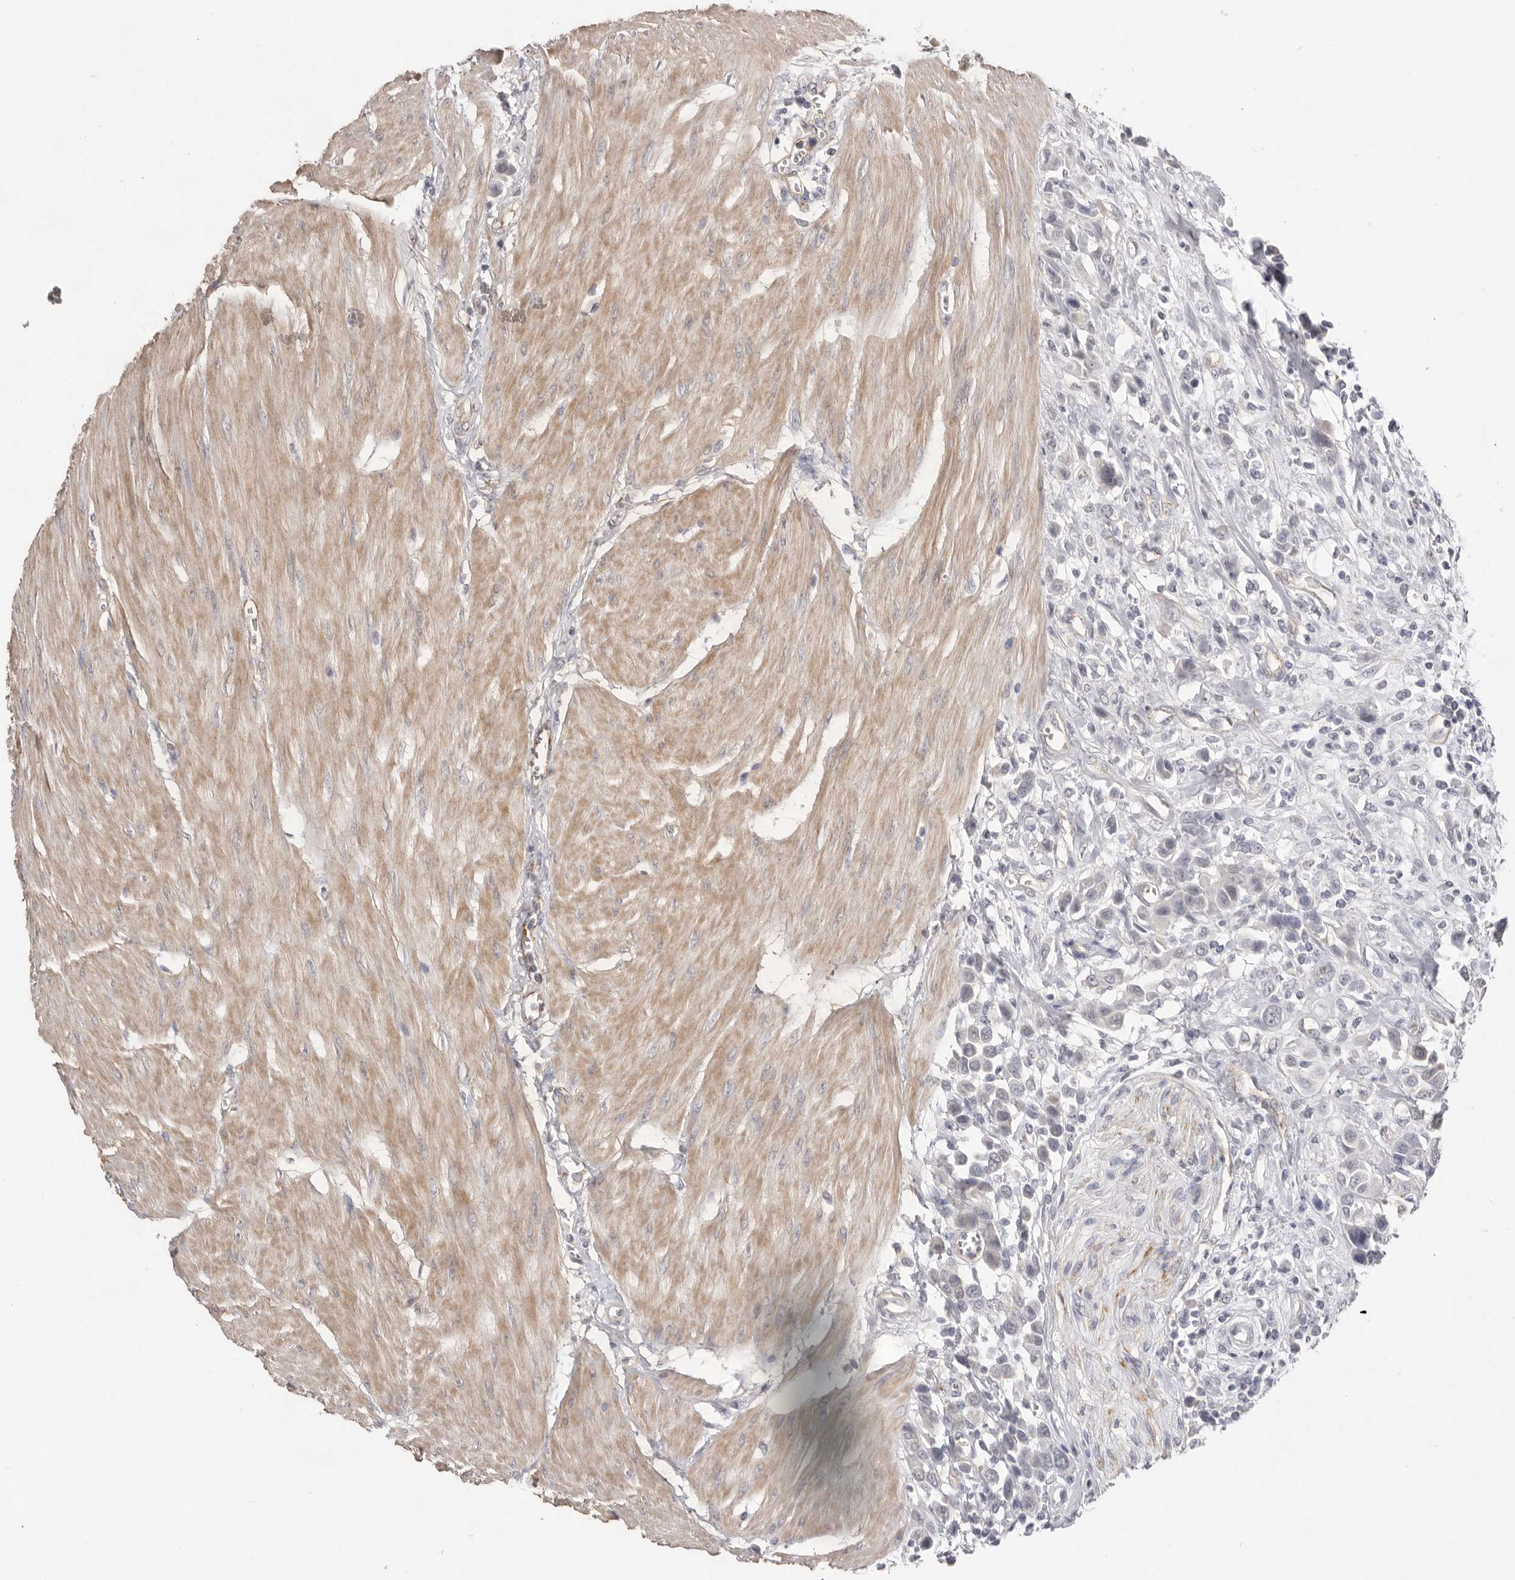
{"staining": {"intensity": "negative", "quantity": "none", "location": "none"}, "tissue": "urothelial cancer", "cell_type": "Tumor cells", "image_type": "cancer", "snomed": [{"axis": "morphology", "description": "Urothelial carcinoma, High grade"}, {"axis": "topography", "description": "Urinary bladder"}], "caption": "The photomicrograph reveals no staining of tumor cells in urothelial cancer.", "gene": "ZYG11B", "patient": {"sex": "male", "age": 50}}